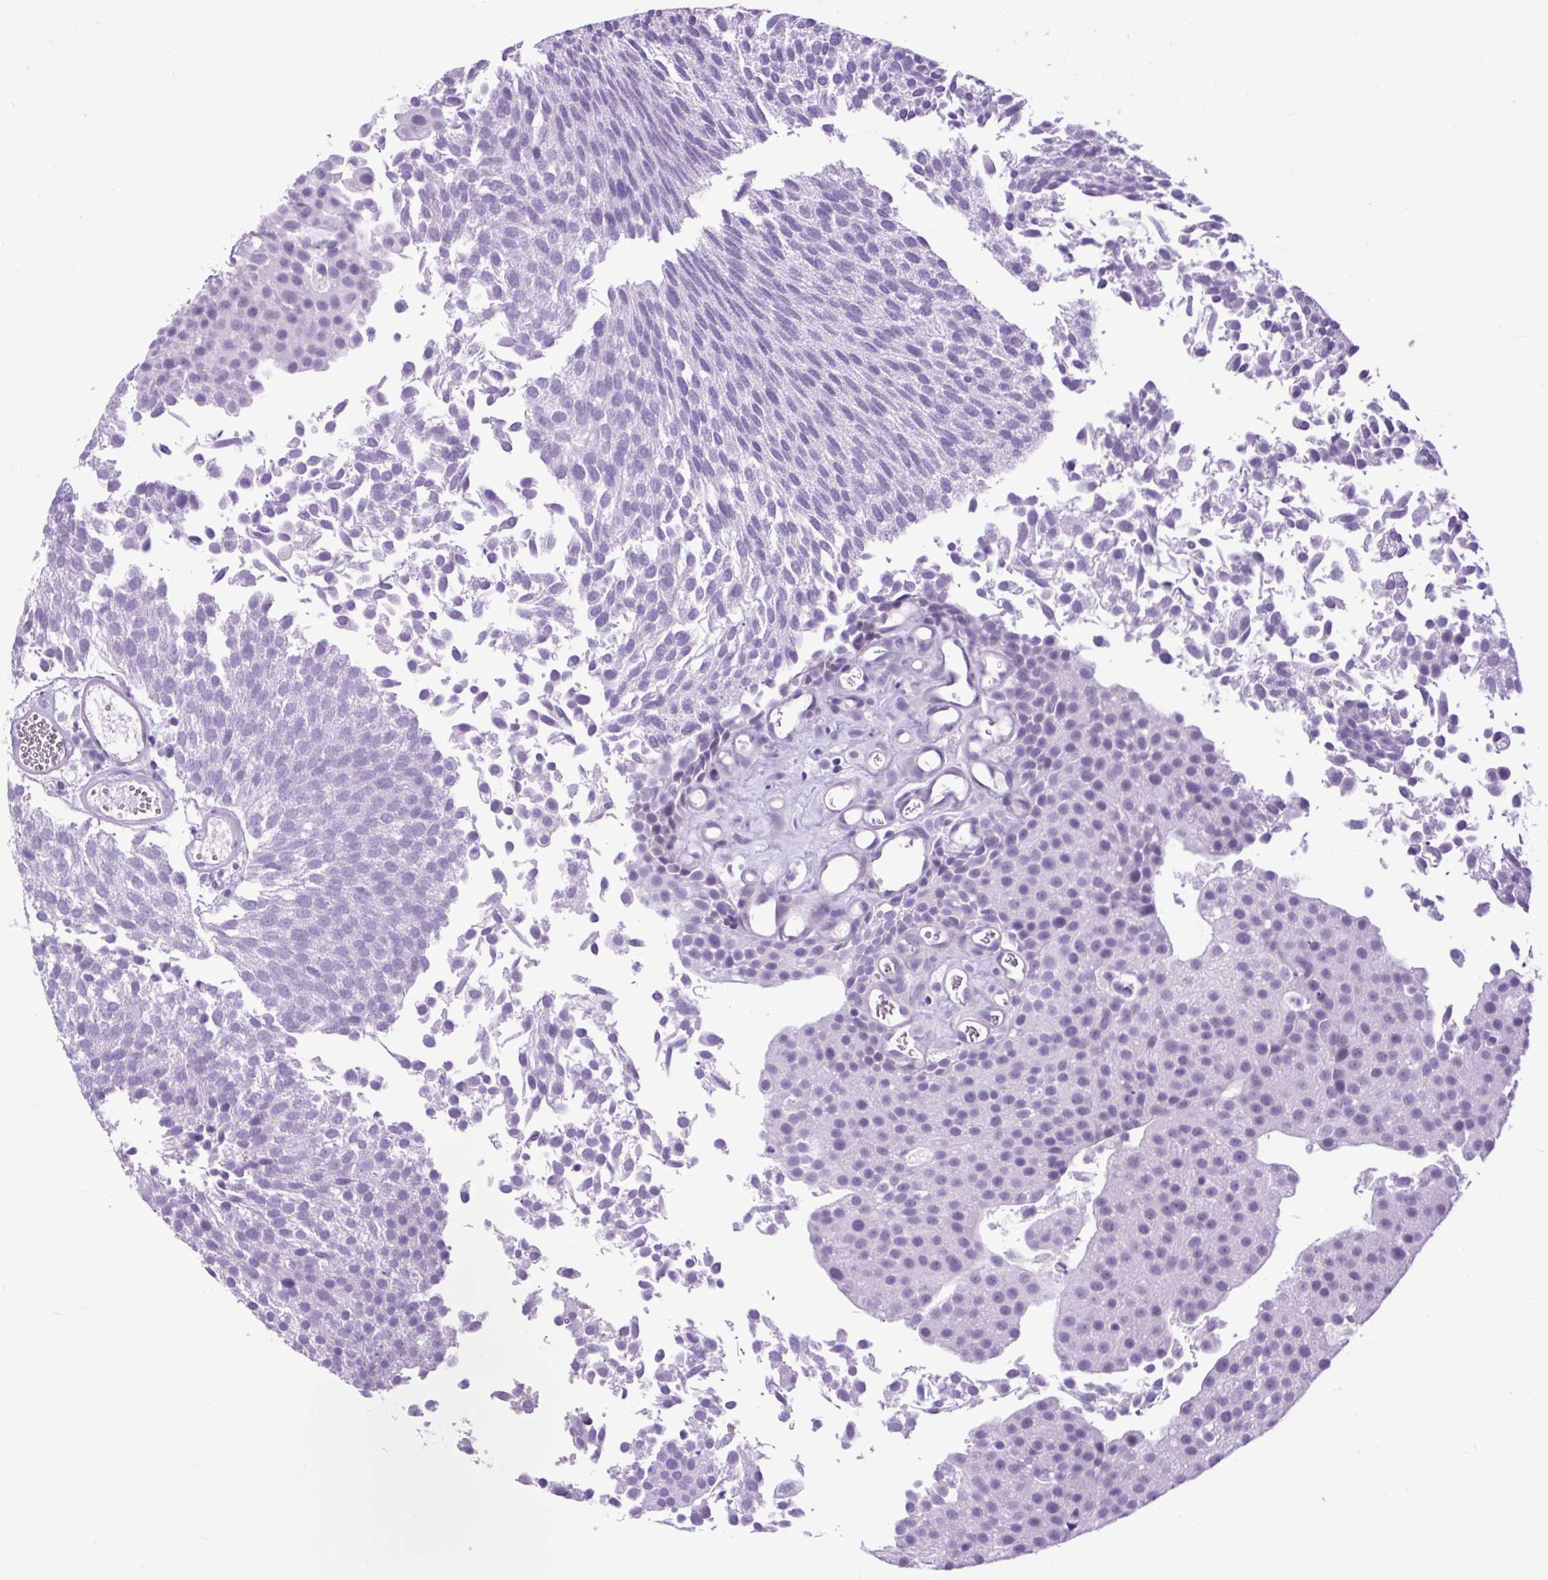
{"staining": {"intensity": "negative", "quantity": "none", "location": "none"}, "tissue": "urothelial cancer", "cell_type": "Tumor cells", "image_type": "cancer", "snomed": [{"axis": "morphology", "description": "Urothelial carcinoma, Low grade"}, {"axis": "topography", "description": "Urinary bladder"}], "caption": "IHC photomicrograph of neoplastic tissue: human urothelial cancer stained with DAB reveals no significant protein staining in tumor cells.", "gene": "DPP6", "patient": {"sex": "female", "age": 79}}